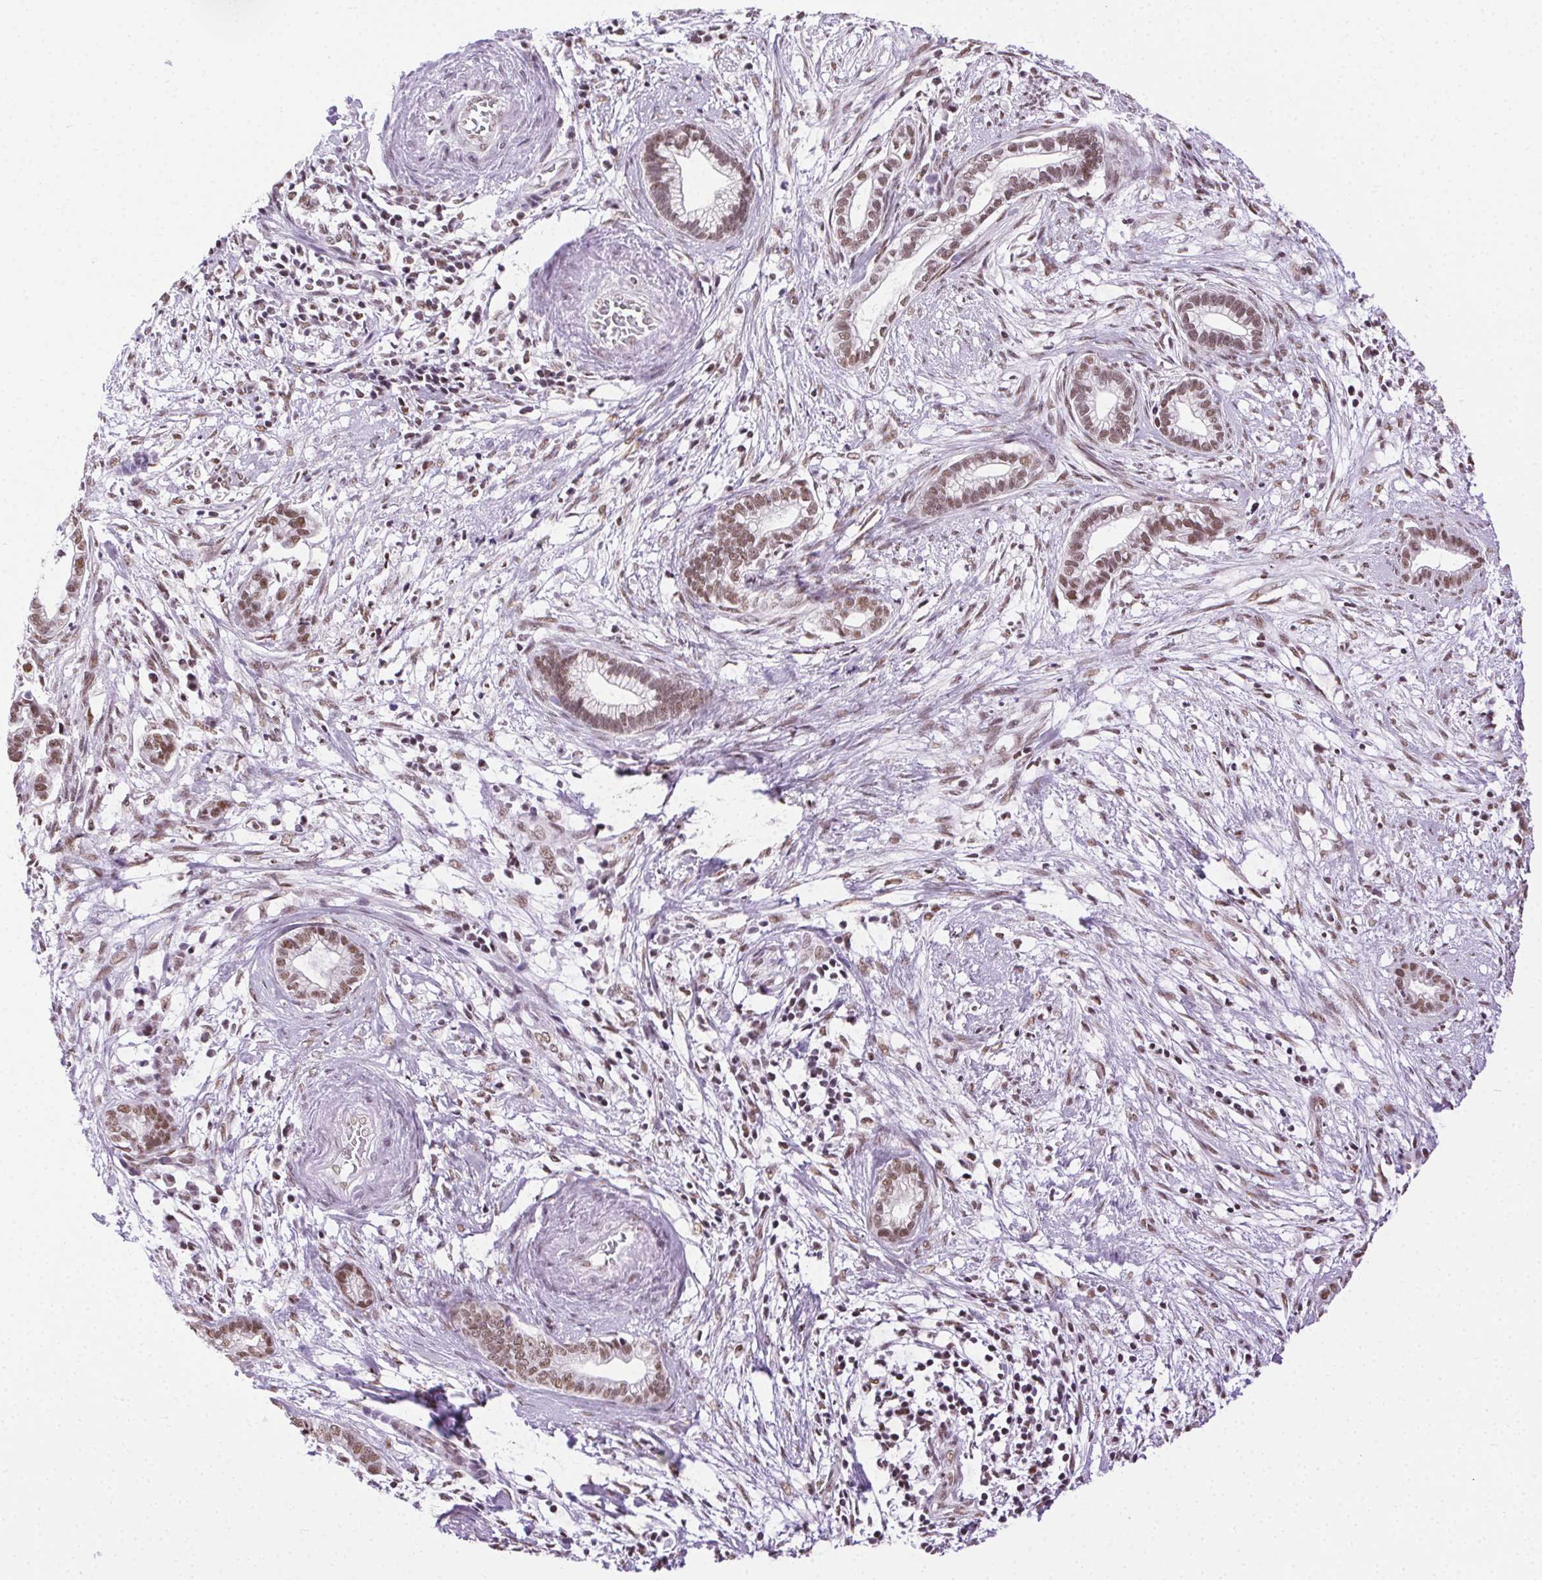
{"staining": {"intensity": "moderate", "quantity": ">75%", "location": "nuclear"}, "tissue": "cervical cancer", "cell_type": "Tumor cells", "image_type": "cancer", "snomed": [{"axis": "morphology", "description": "Adenocarcinoma, NOS"}, {"axis": "topography", "description": "Cervix"}], "caption": "Brown immunohistochemical staining in human adenocarcinoma (cervical) demonstrates moderate nuclear positivity in about >75% of tumor cells.", "gene": "TRA2B", "patient": {"sex": "female", "age": 62}}